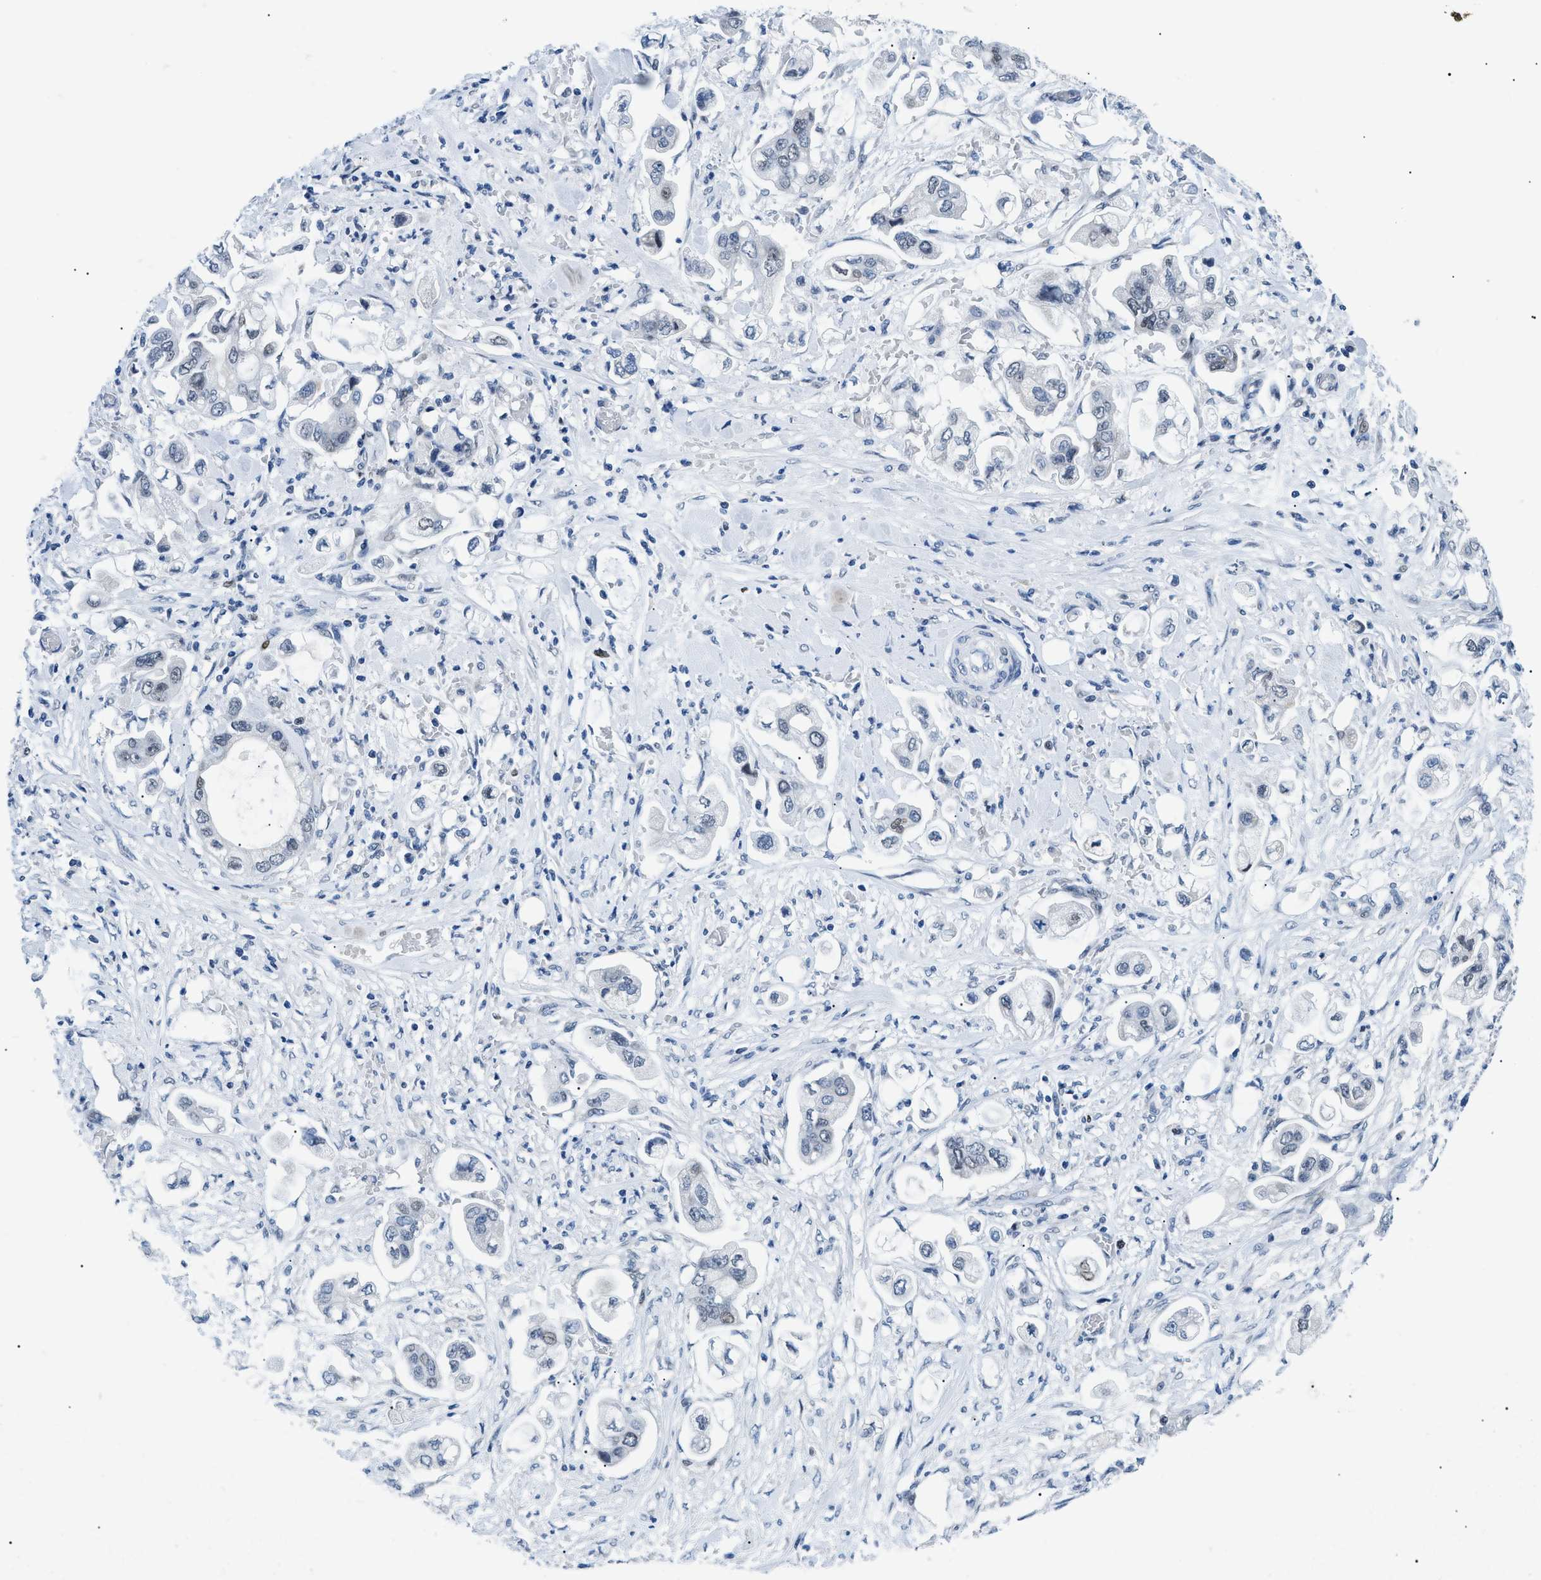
{"staining": {"intensity": "weak", "quantity": "<25%", "location": "nuclear"}, "tissue": "stomach cancer", "cell_type": "Tumor cells", "image_type": "cancer", "snomed": [{"axis": "morphology", "description": "Adenocarcinoma, NOS"}, {"axis": "topography", "description": "Stomach"}], "caption": "The photomicrograph exhibits no significant positivity in tumor cells of stomach cancer (adenocarcinoma). Nuclei are stained in blue.", "gene": "SMARCC1", "patient": {"sex": "male", "age": 62}}